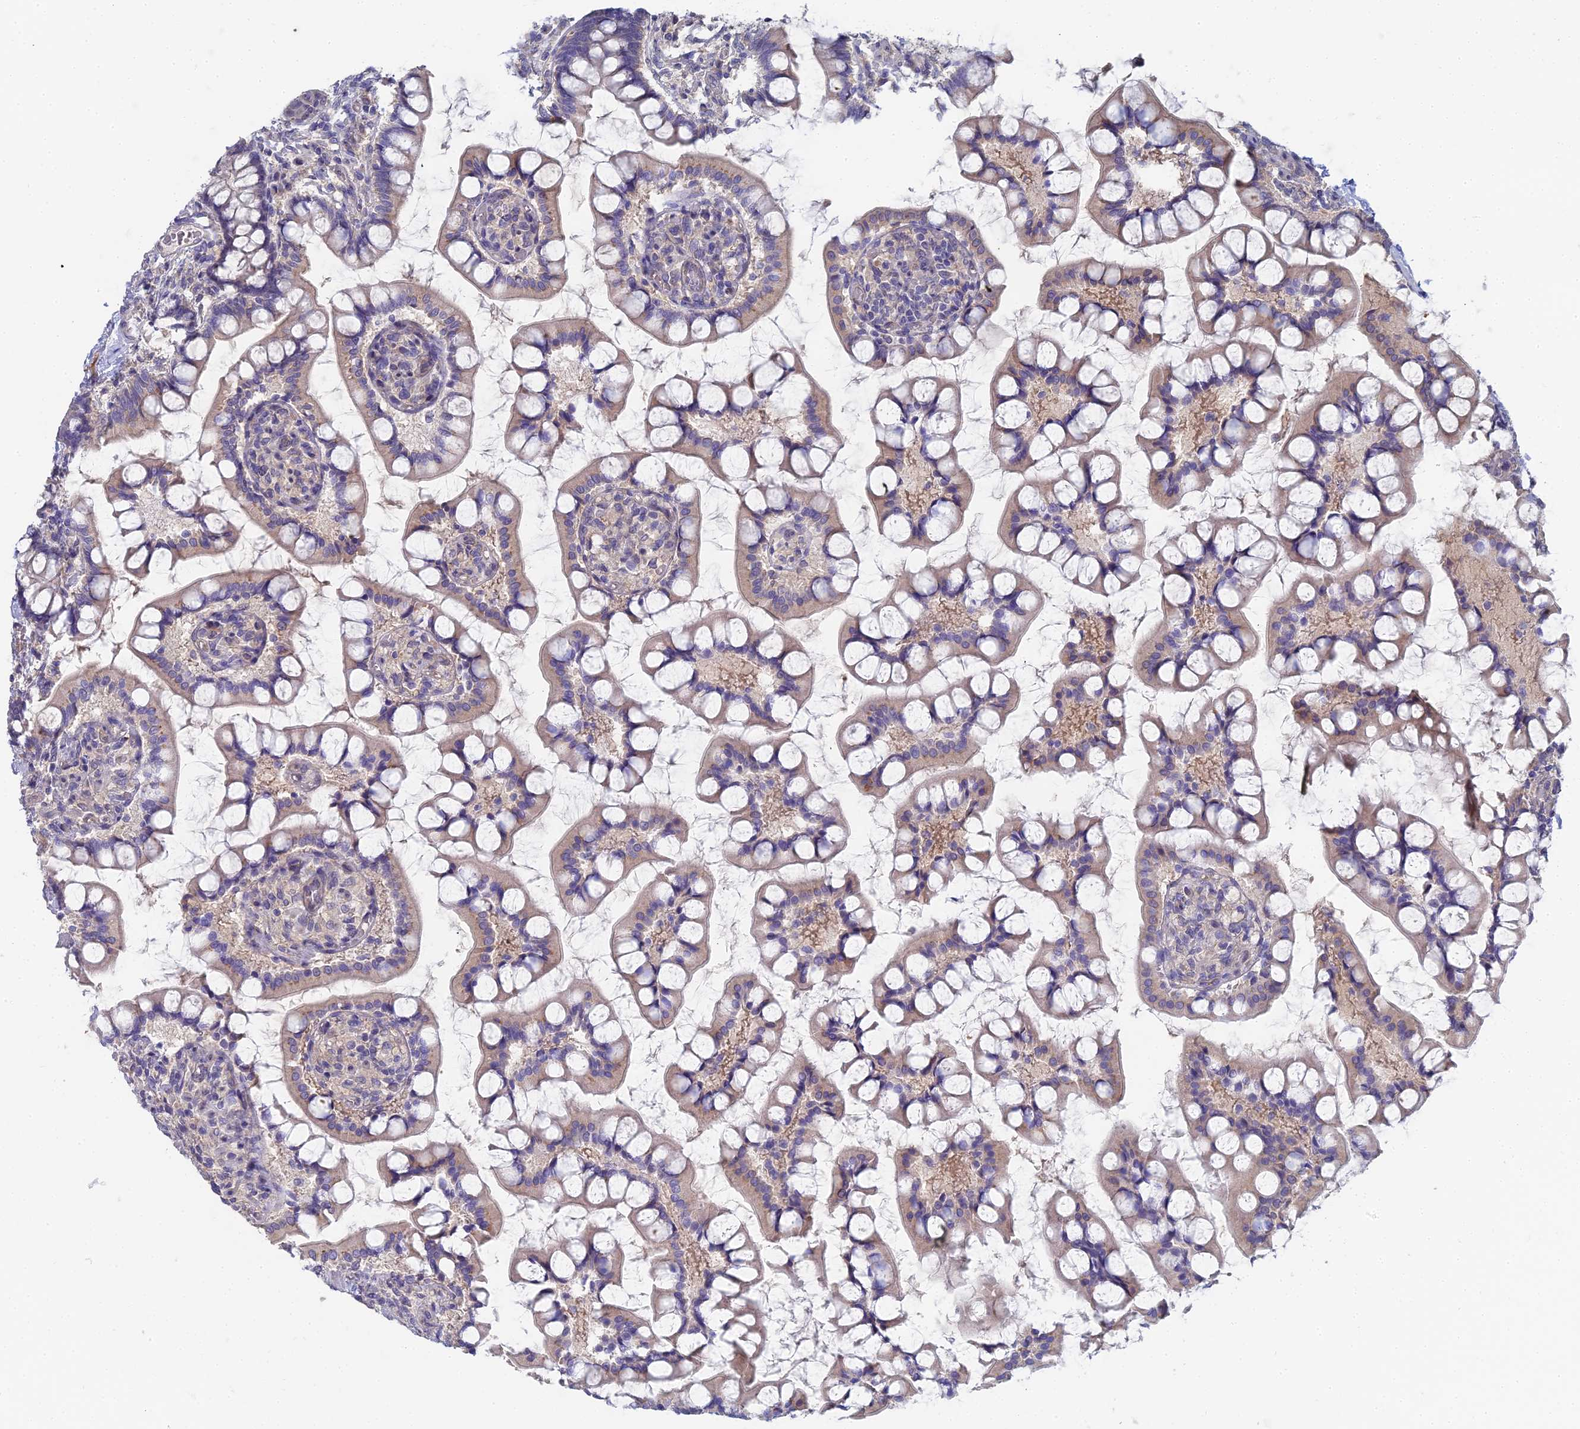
{"staining": {"intensity": "weak", "quantity": "25%-75%", "location": "cytoplasmic/membranous"}, "tissue": "small intestine", "cell_type": "Glandular cells", "image_type": "normal", "snomed": [{"axis": "morphology", "description": "Normal tissue, NOS"}, {"axis": "topography", "description": "Small intestine"}], "caption": "DAB (3,3'-diaminobenzidine) immunohistochemical staining of normal small intestine reveals weak cytoplasmic/membranous protein staining in approximately 25%-75% of glandular cells.", "gene": "RDX", "patient": {"sex": "male", "age": 52}}